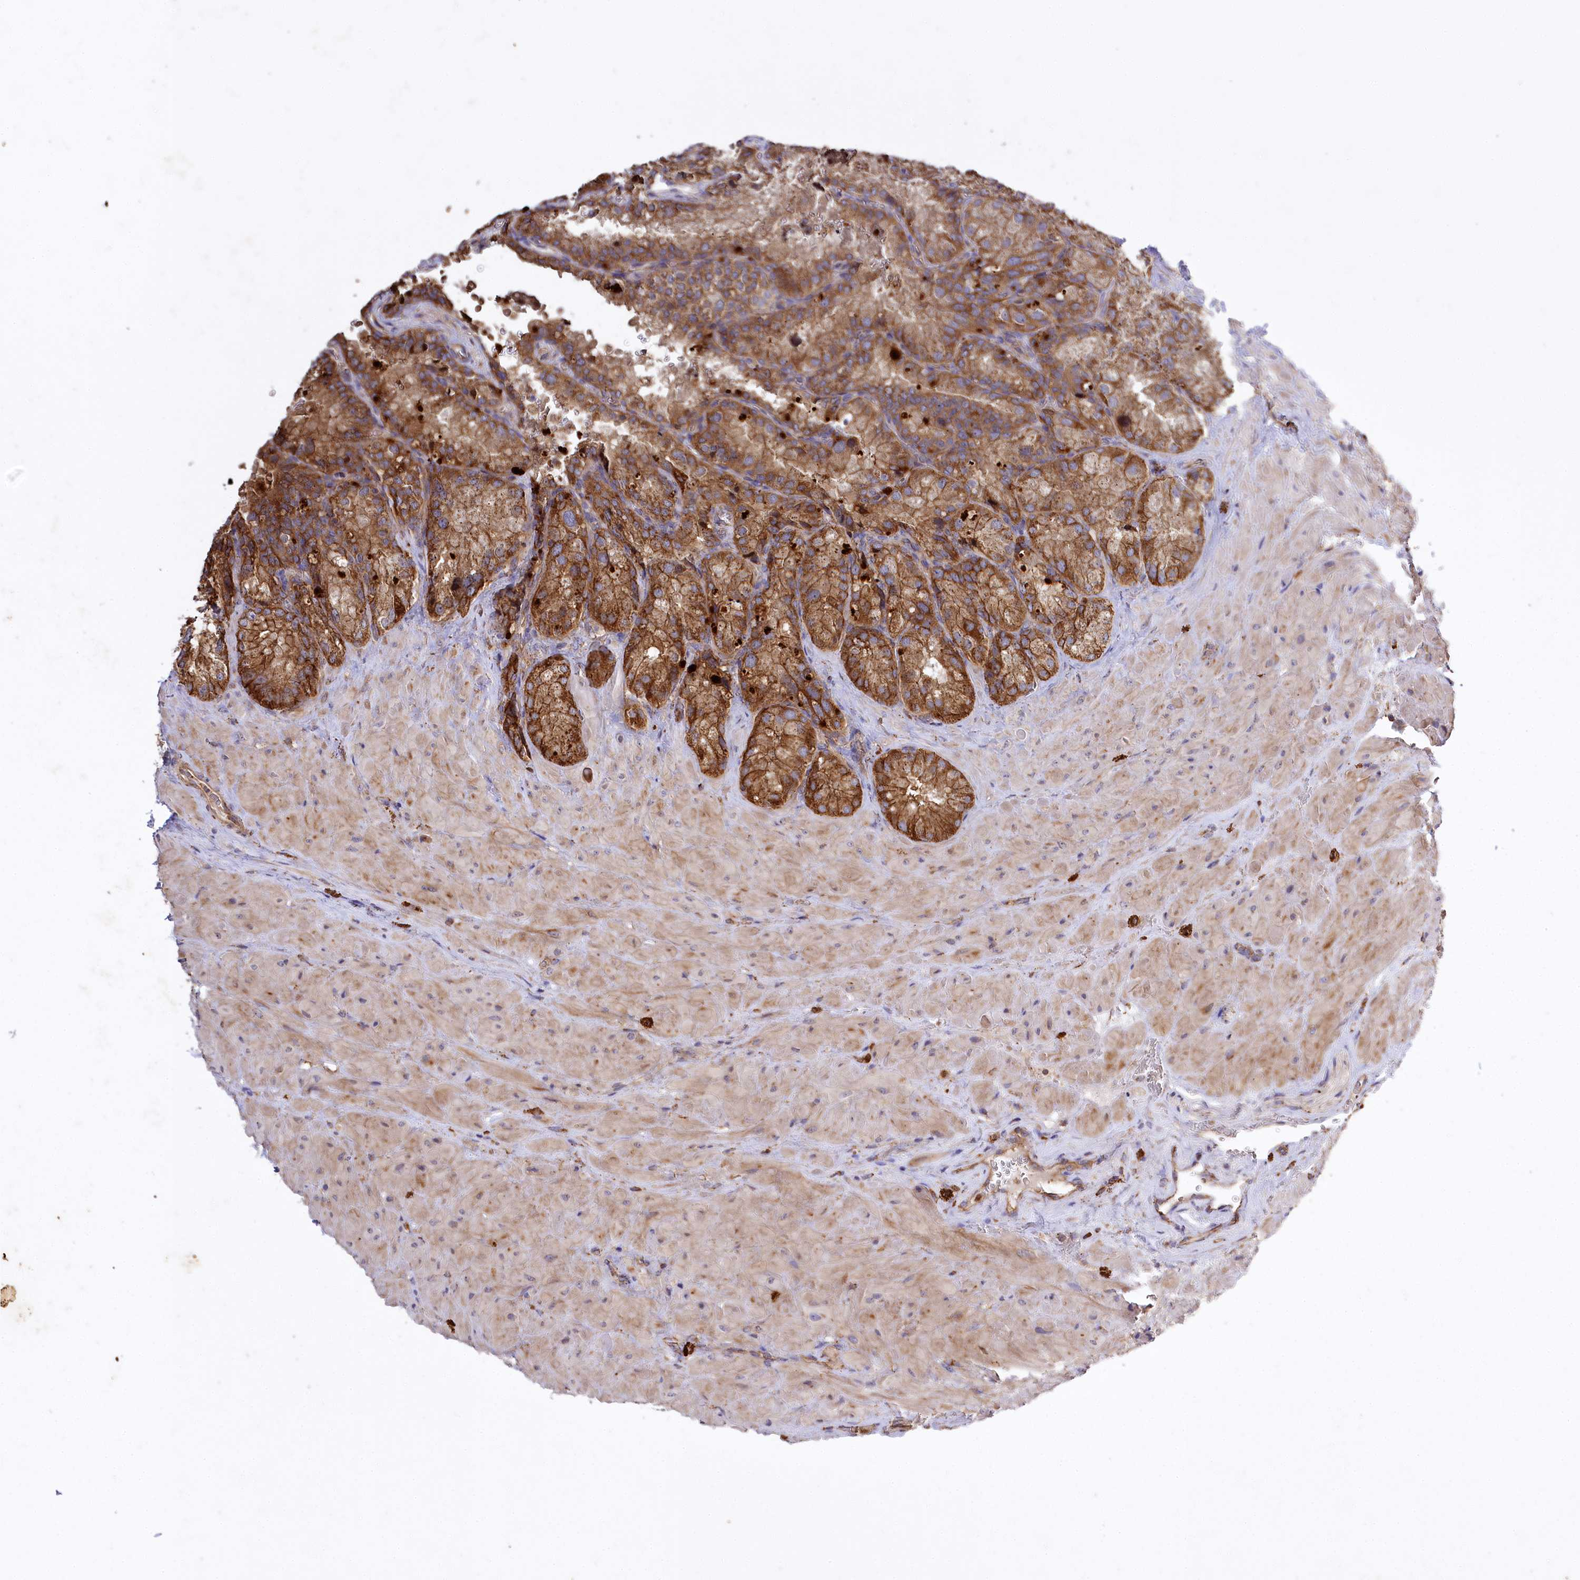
{"staining": {"intensity": "strong", "quantity": ">75%", "location": "cytoplasmic/membranous"}, "tissue": "seminal vesicle", "cell_type": "Glandular cells", "image_type": "normal", "snomed": [{"axis": "morphology", "description": "Normal tissue, NOS"}, {"axis": "topography", "description": "Seminal veicle"}], "caption": "A brown stain shows strong cytoplasmic/membranous positivity of a protein in glandular cells of normal seminal vesicle. The staining was performed using DAB (3,3'-diaminobenzidine) to visualize the protein expression in brown, while the nuclei were stained in blue with hematoxylin (Magnification: 20x).", "gene": "CARD19", "patient": {"sex": "male", "age": 62}}